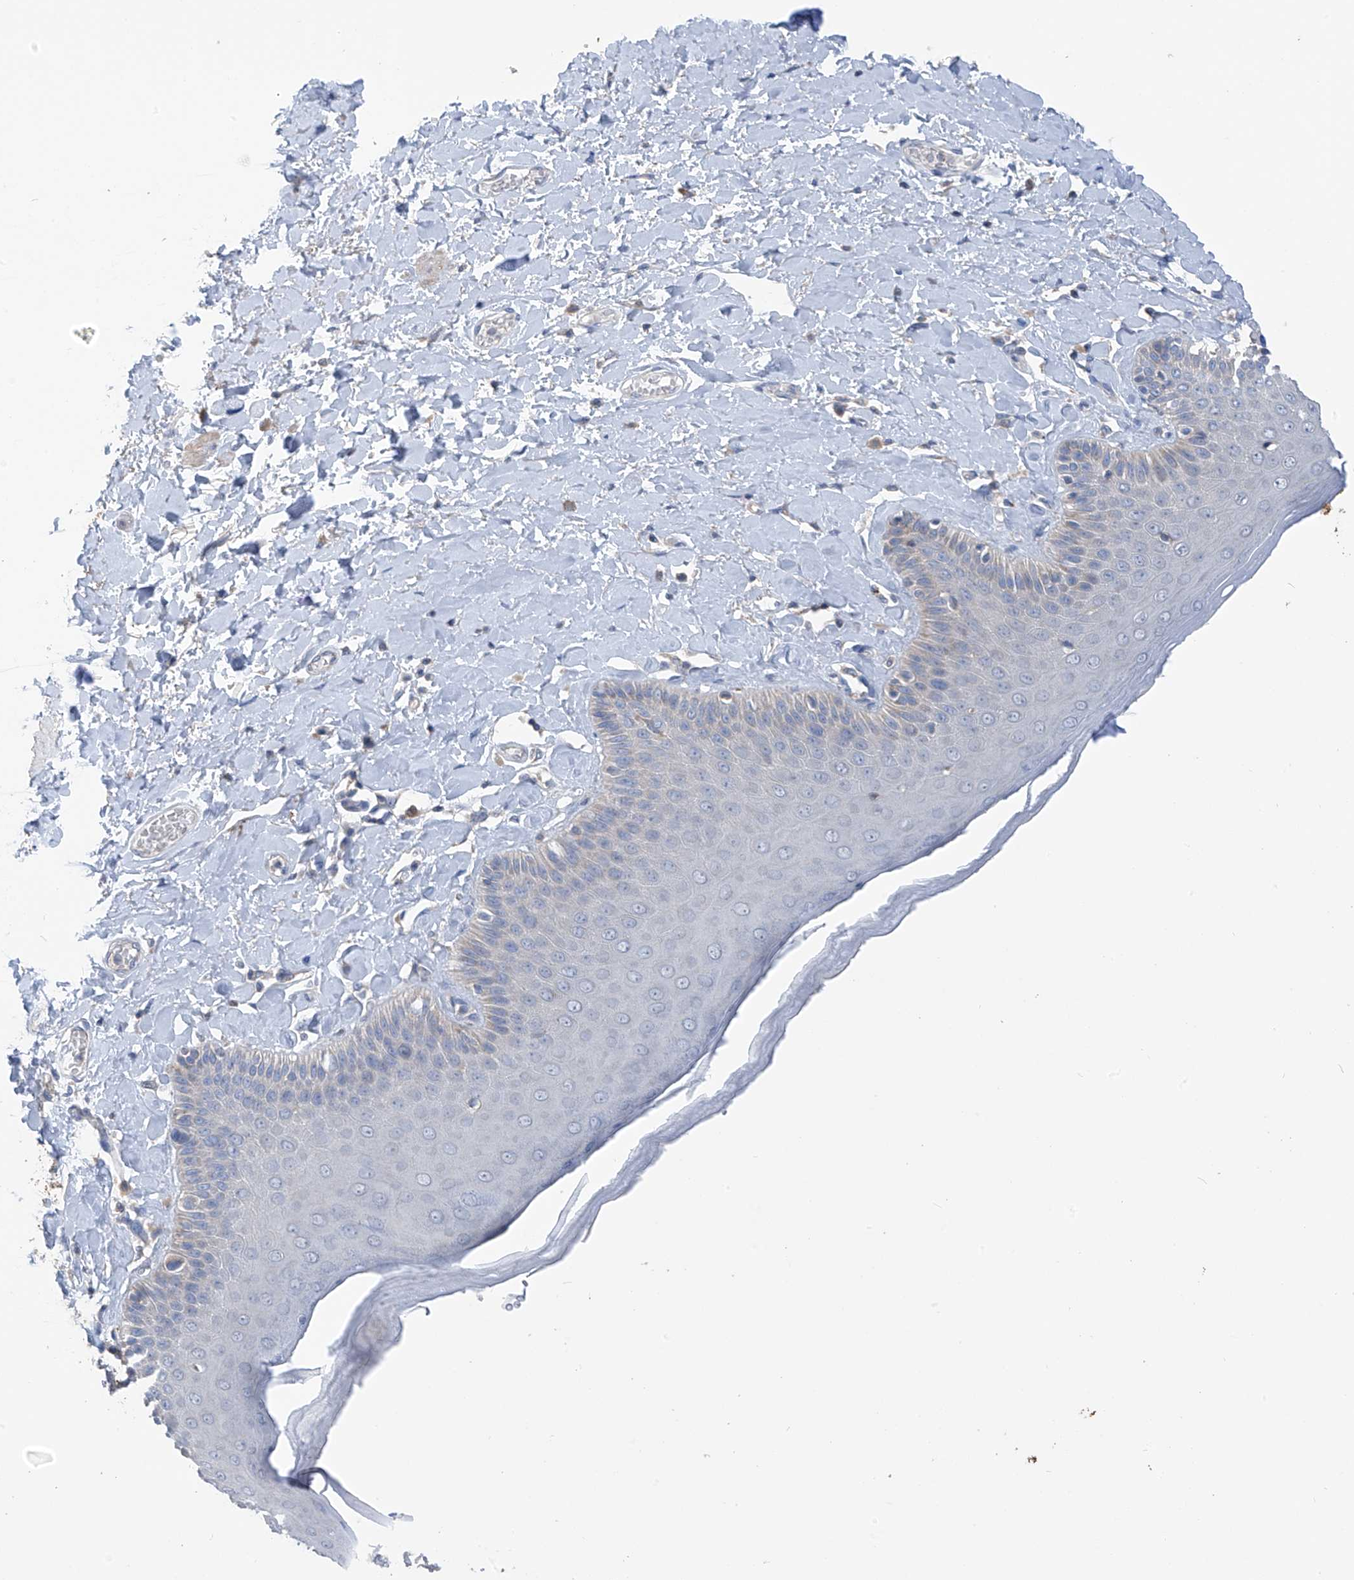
{"staining": {"intensity": "weak", "quantity": "<25%", "location": "cytoplasmic/membranous"}, "tissue": "skin", "cell_type": "Epidermal cells", "image_type": "normal", "snomed": [{"axis": "morphology", "description": "Normal tissue, NOS"}, {"axis": "topography", "description": "Anal"}], "caption": "Micrograph shows no protein staining in epidermal cells of unremarkable skin. (Stains: DAB IHC with hematoxylin counter stain, Microscopy: brightfield microscopy at high magnification).", "gene": "SYN3", "patient": {"sex": "male", "age": 69}}